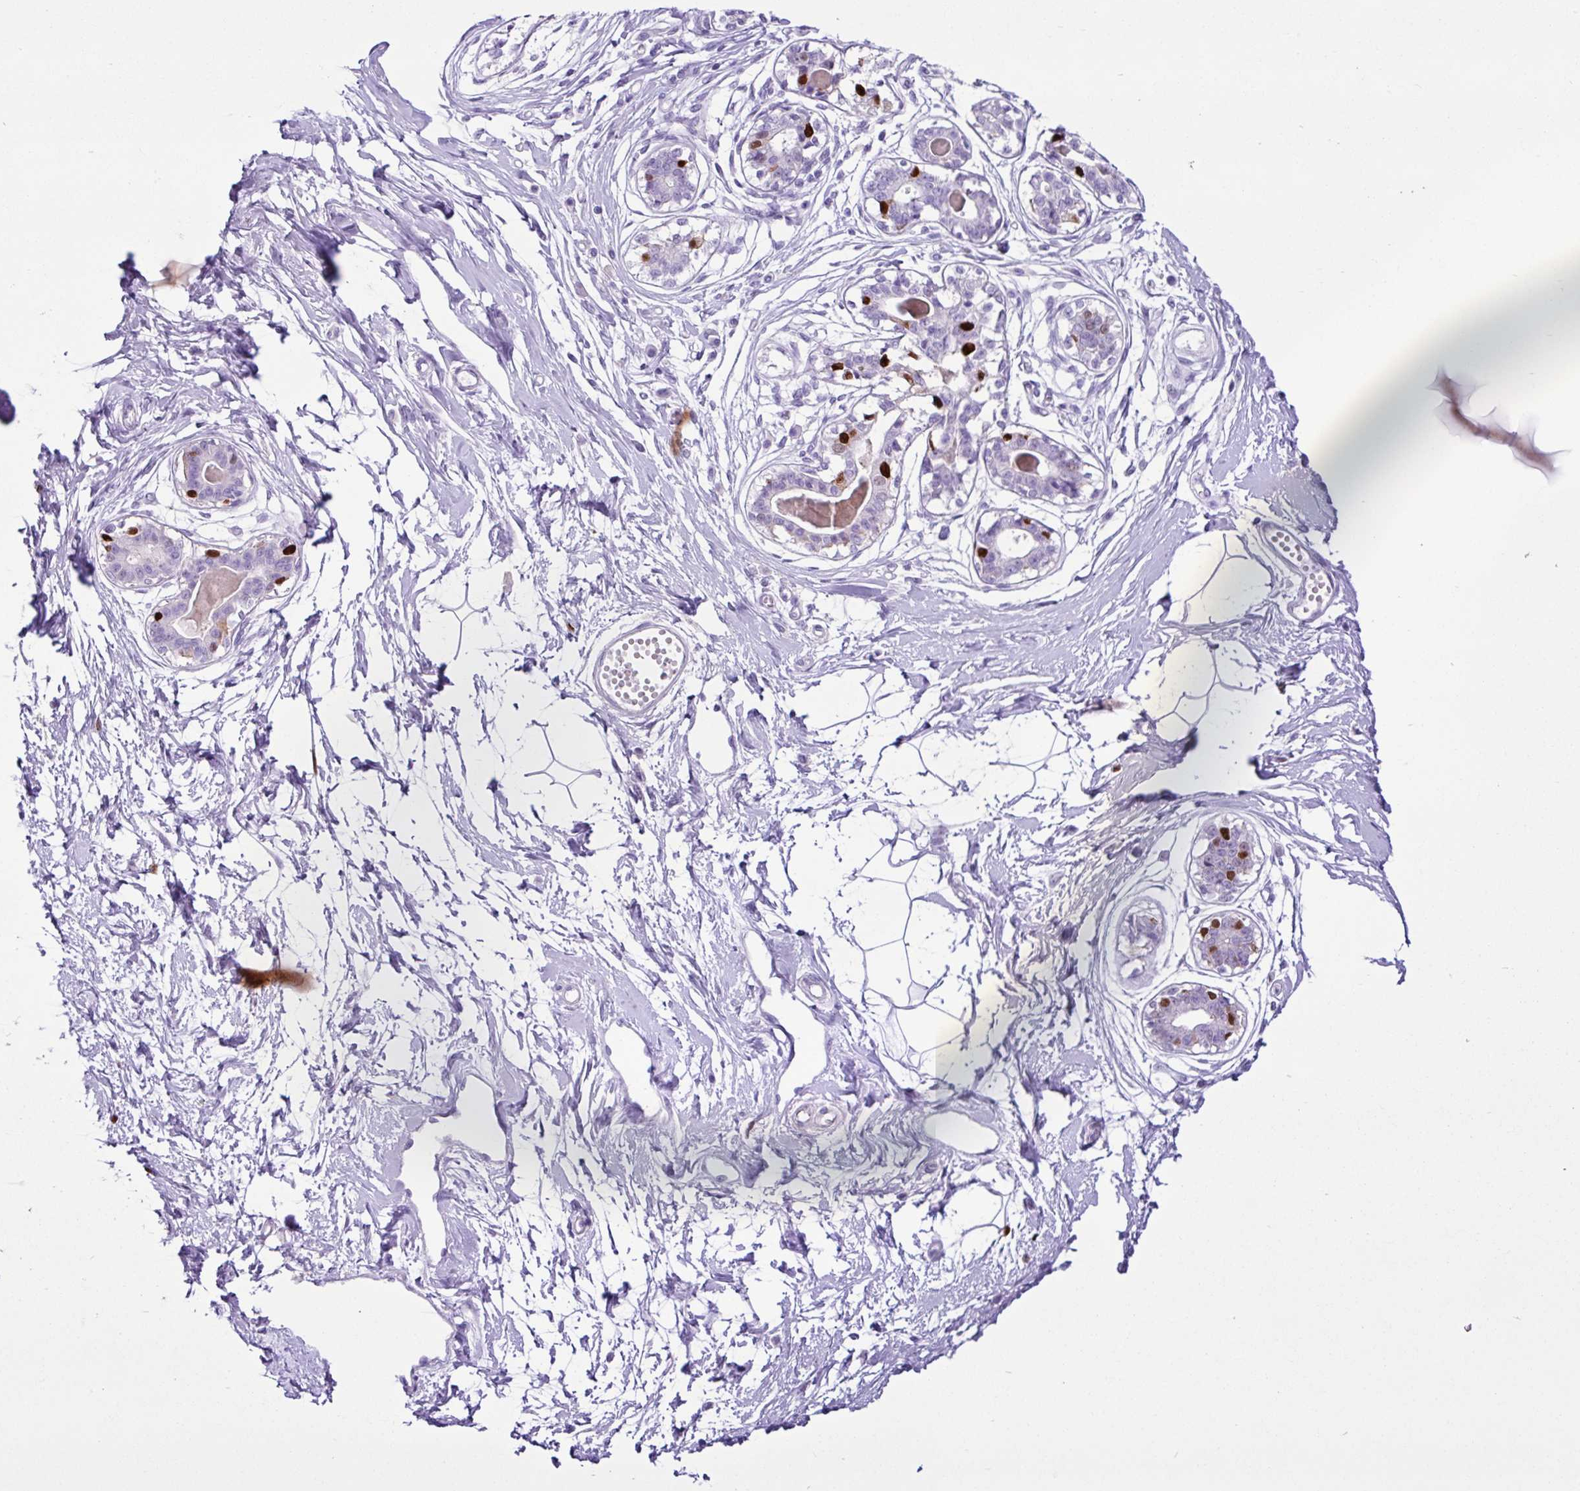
{"staining": {"intensity": "negative", "quantity": "none", "location": "none"}, "tissue": "breast", "cell_type": "Adipocytes", "image_type": "normal", "snomed": [{"axis": "morphology", "description": "Normal tissue, NOS"}, {"axis": "topography", "description": "Breast"}], "caption": "Adipocytes show no significant protein expression in normal breast.", "gene": "PGR", "patient": {"sex": "female", "age": 45}}